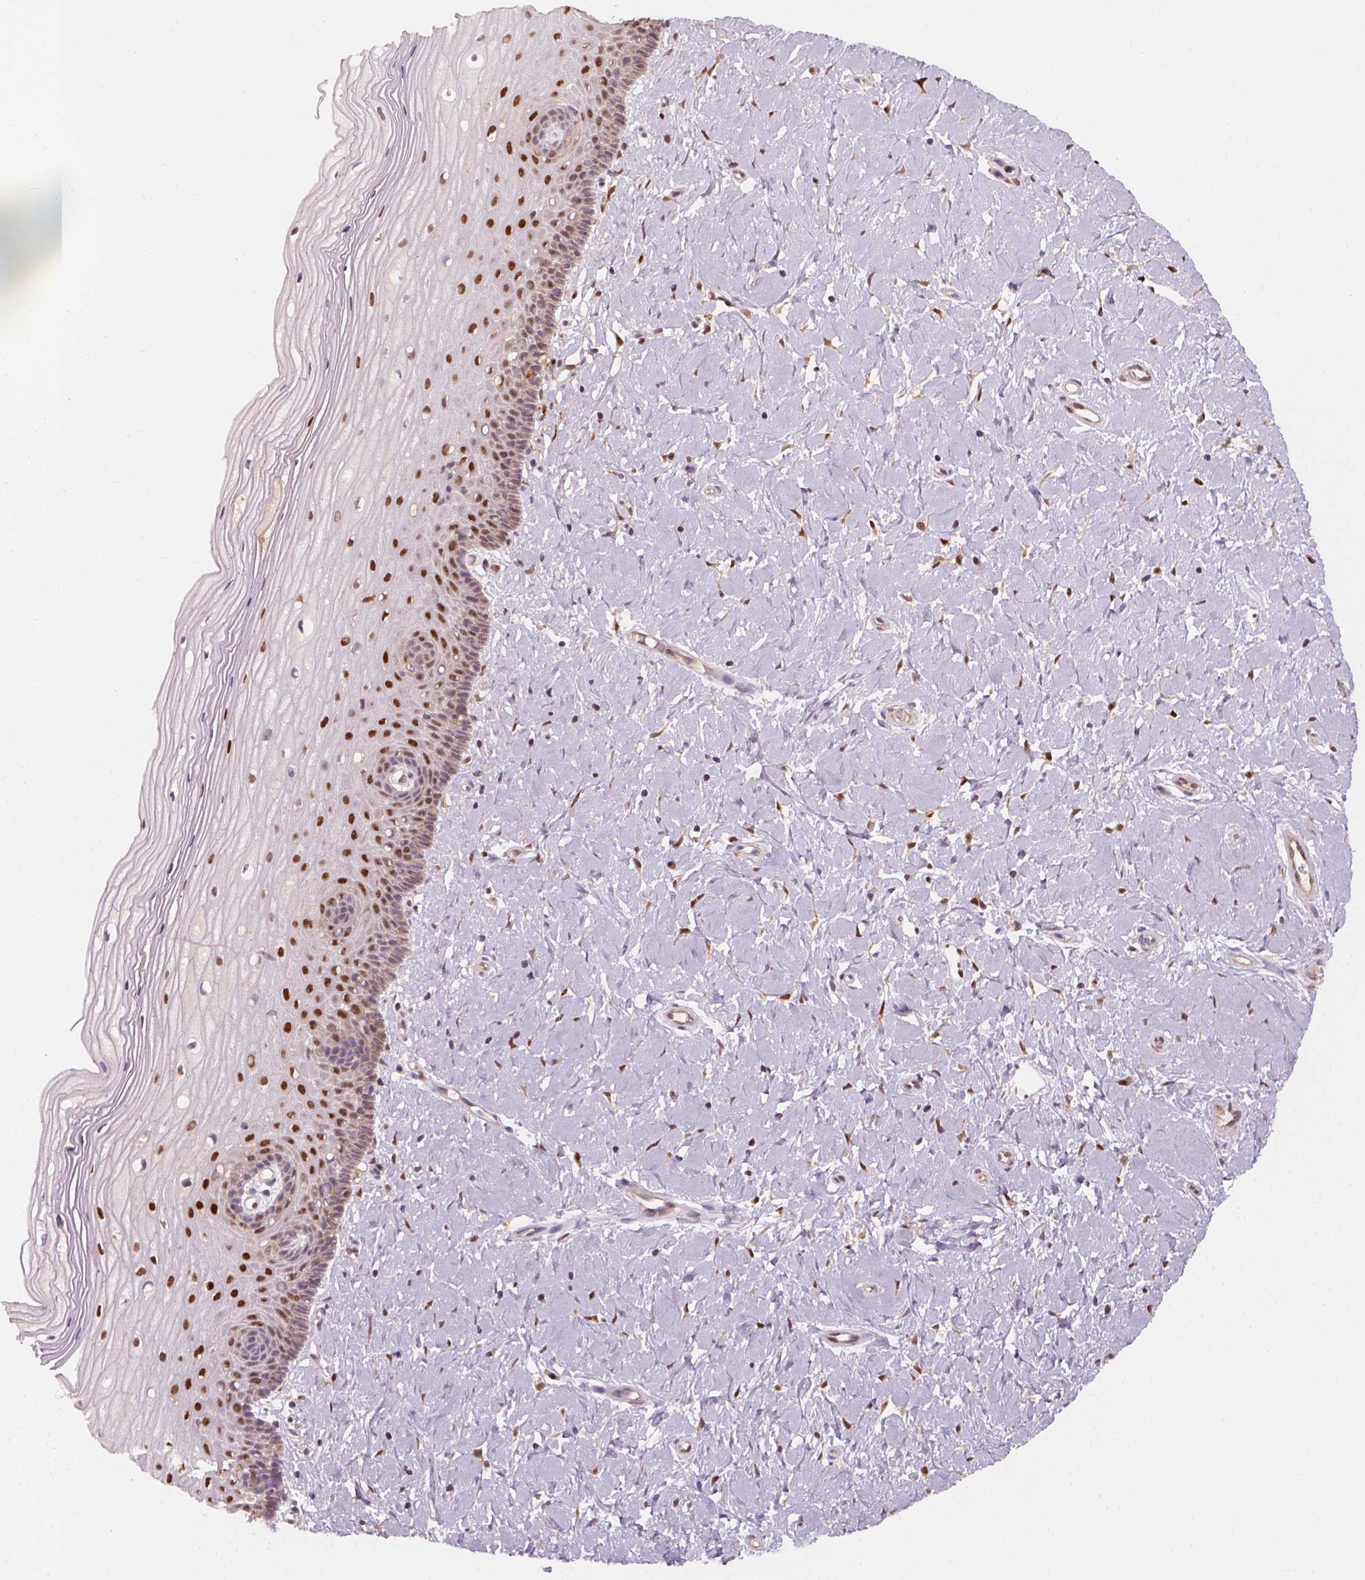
{"staining": {"intensity": "moderate", "quantity": ">75%", "location": "cytoplasmic/membranous"}, "tissue": "cervix", "cell_type": "Glandular cells", "image_type": "normal", "snomed": [{"axis": "morphology", "description": "Normal tissue, NOS"}, {"axis": "topography", "description": "Cervix"}], "caption": "Immunohistochemistry micrograph of benign cervix: cervix stained using IHC demonstrates medium levels of moderate protein expression localized specifically in the cytoplasmic/membranous of glandular cells, appearing as a cytoplasmic/membranous brown color.", "gene": "SQSTM1", "patient": {"sex": "female", "age": 37}}